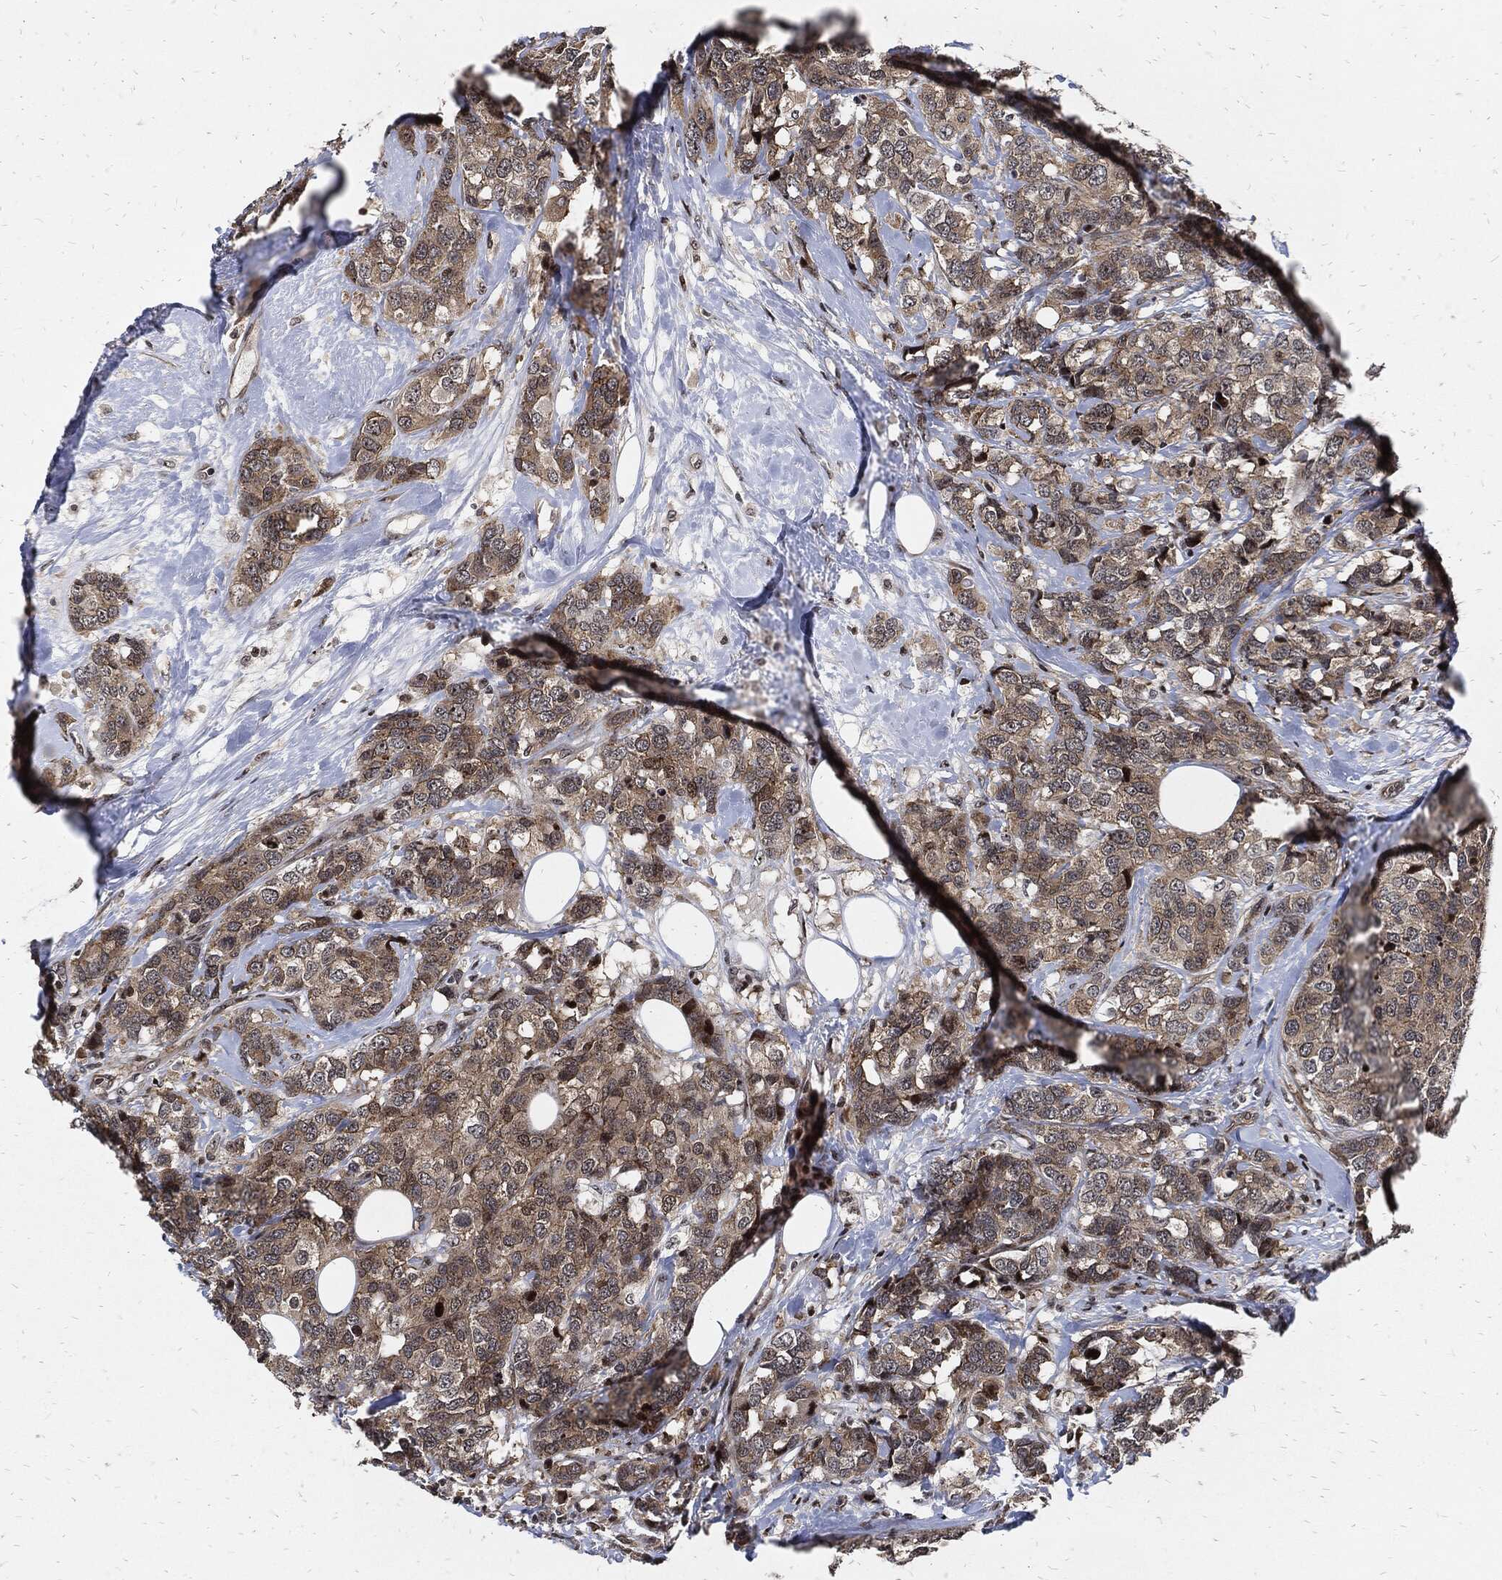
{"staining": {"intensity": "weak", "quantity": "25%-75%", "location": "cytoplasmic/membranous"}, "tissue": "breast cancer", "cell_type": "Tumor cells", "image_type": "cancer", "snomed": [{"axis": "morphology", "description": "Lobular carcinoma"}, {"axis": "topography", "description": "Breast"}], "caption": "Breast cancer (lobular carcinoma) stained for a protein (brown) displays weak cytoplasmic/membranous positive expression in about 25%-75% of tumor cells.", "gene": "ZNF775", "patient": {"sex": "female", "age": 59}}